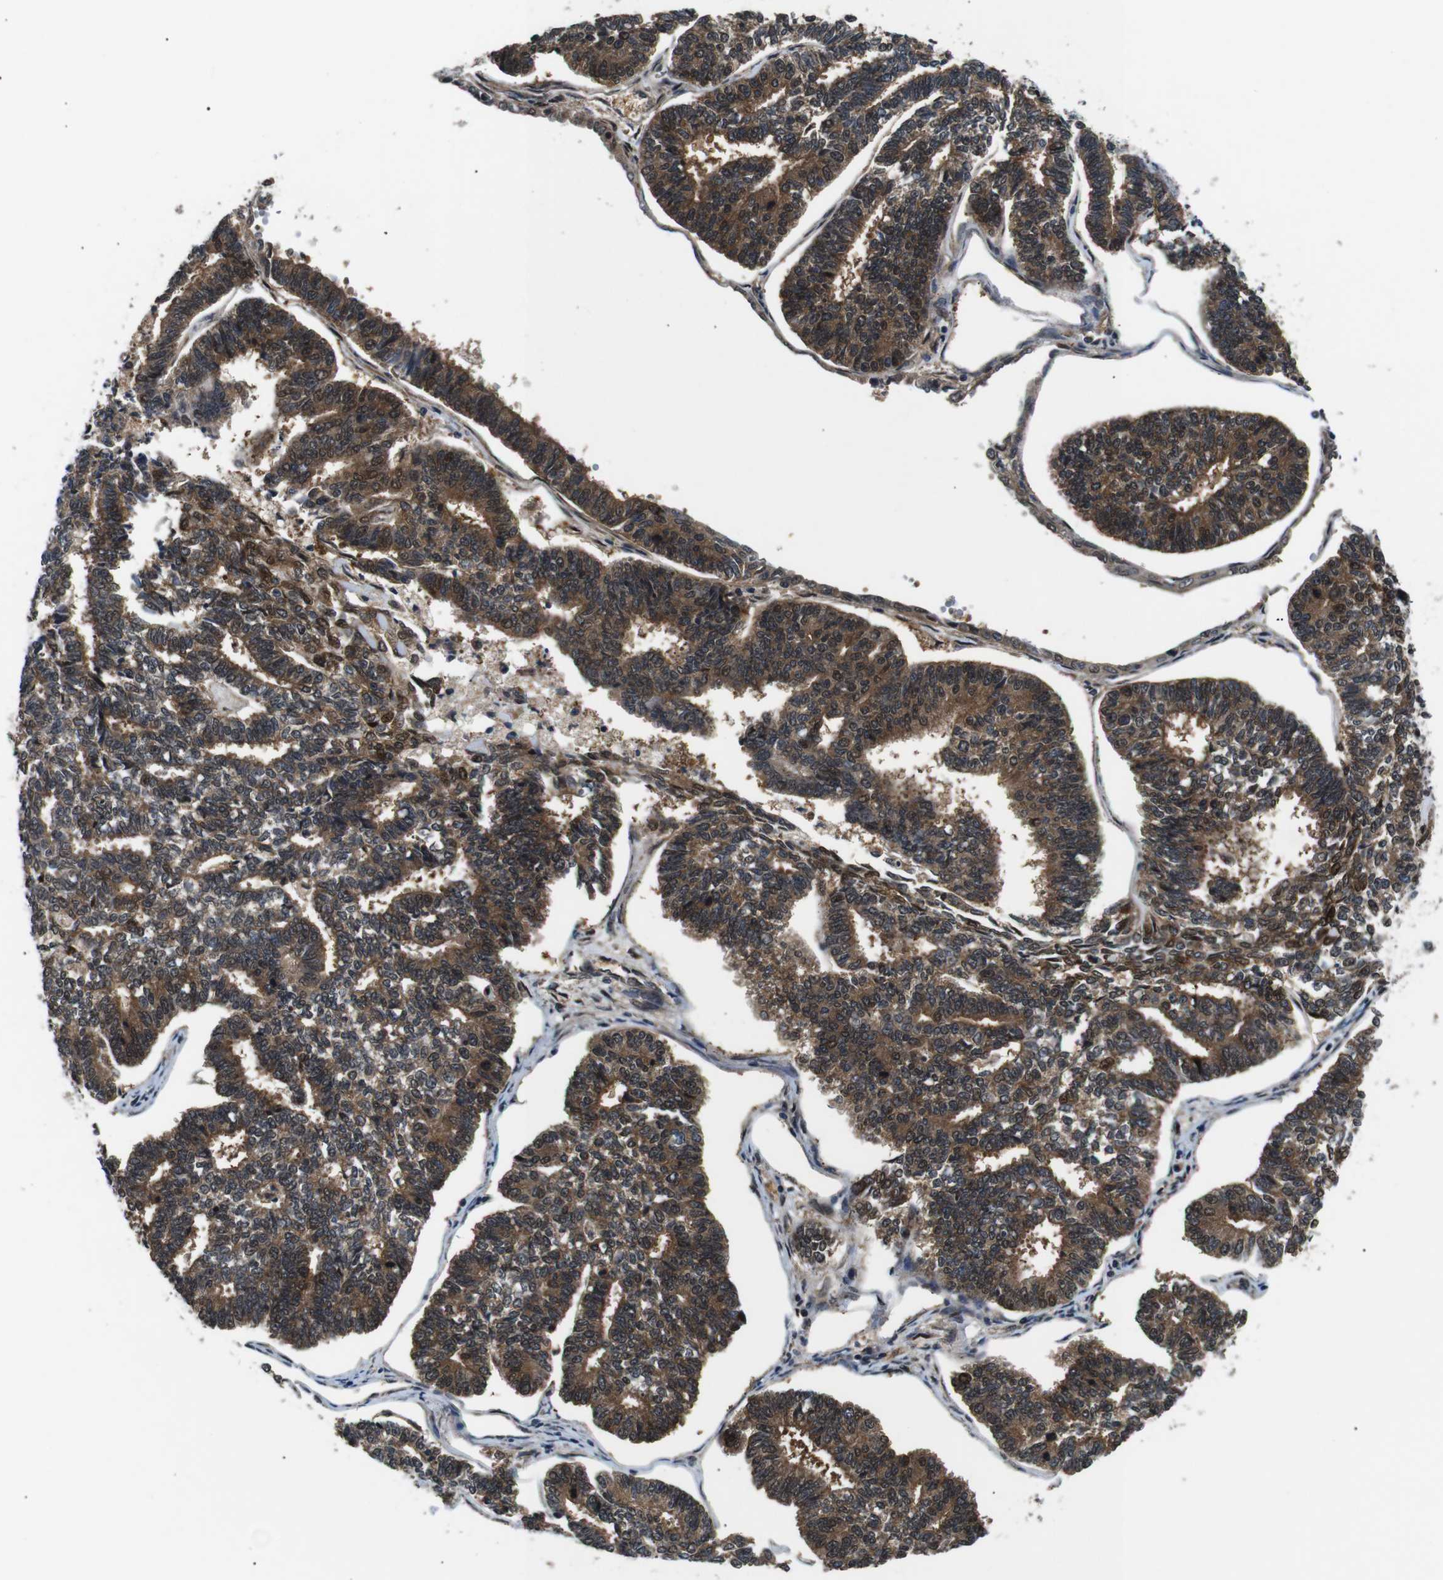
{"staining": {"intensity": "strong", "quantity": ">75%", "location": "cytoplasmic/membranous,nuclear"}, "tissue": "endometrial cancer", "cell_type": "Tumor cells", "image_type": "cancer", "snomed": [{"axis": "morphology", "description": "Adenocarcinoma, NOS"}, {"axis": "topography", "description": "Endometrium"}], "caption": "Brown immunohistochemical staining in endometrial cancer displays strong cytoplasmic/membranous and nuclear expression in about >75% of tumor cells. (DAB IHC with brightfield microscopy, high magnification).", "gene": "SKP1", "patient": {"sex": "female", "age": 70}}